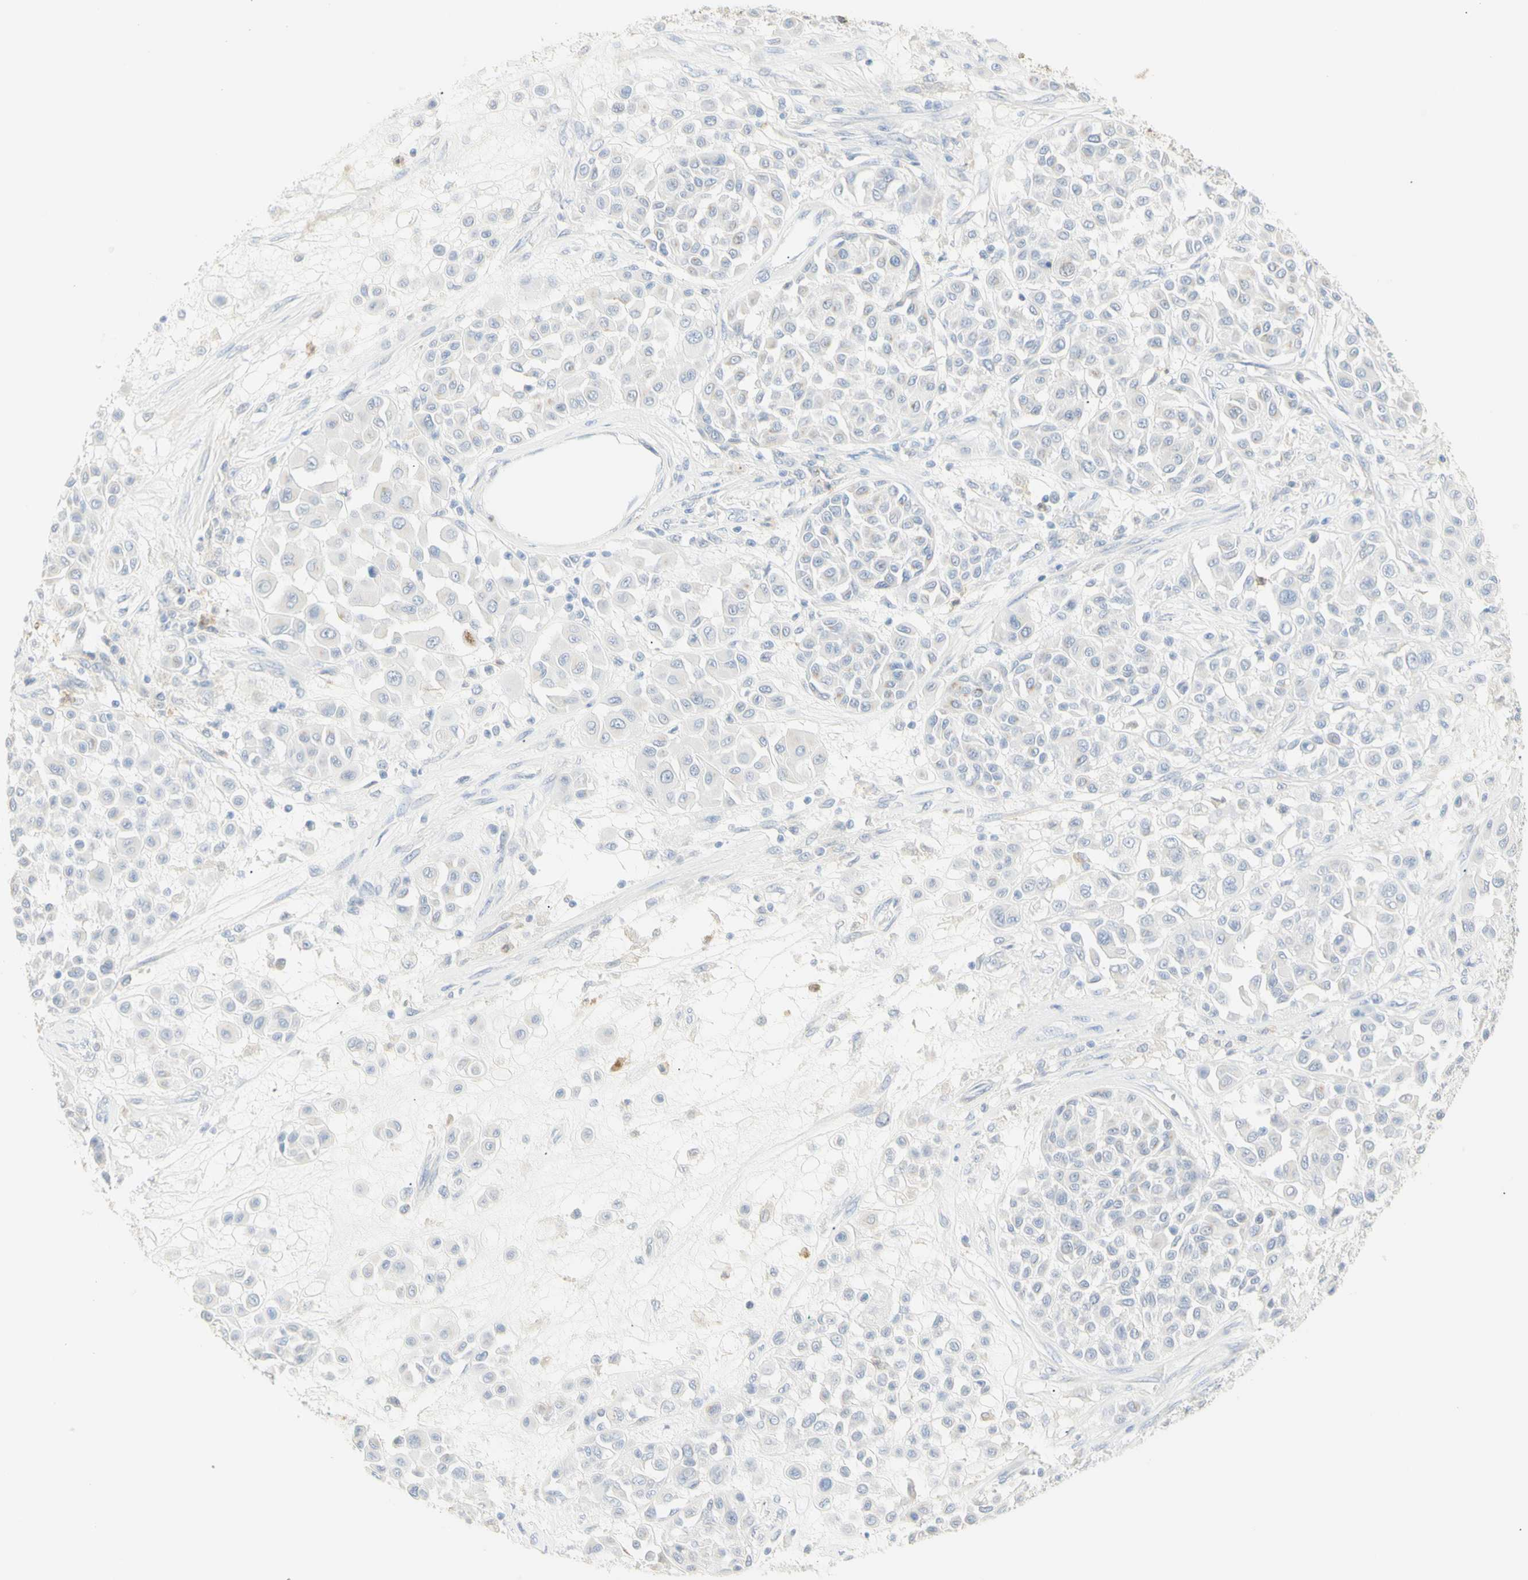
{"staining": {"intensity": "negative", "quantity": "none", "location": "none"}, "tissue": "melanoma", "cell_type": "Tumor cells", "image_type": "cancer", "snomed": [{"axis": "morphology", "description": "Malignant melanoma, Metastatic site"}, {"axis": "topography", "description": "Soft tissue"}], "caption": "Micrograph shows no protein staining in tumor cells of melanoma tissue.", "gene": "B4GALNT3", "patient": {"sex": "male", "age": 41}}